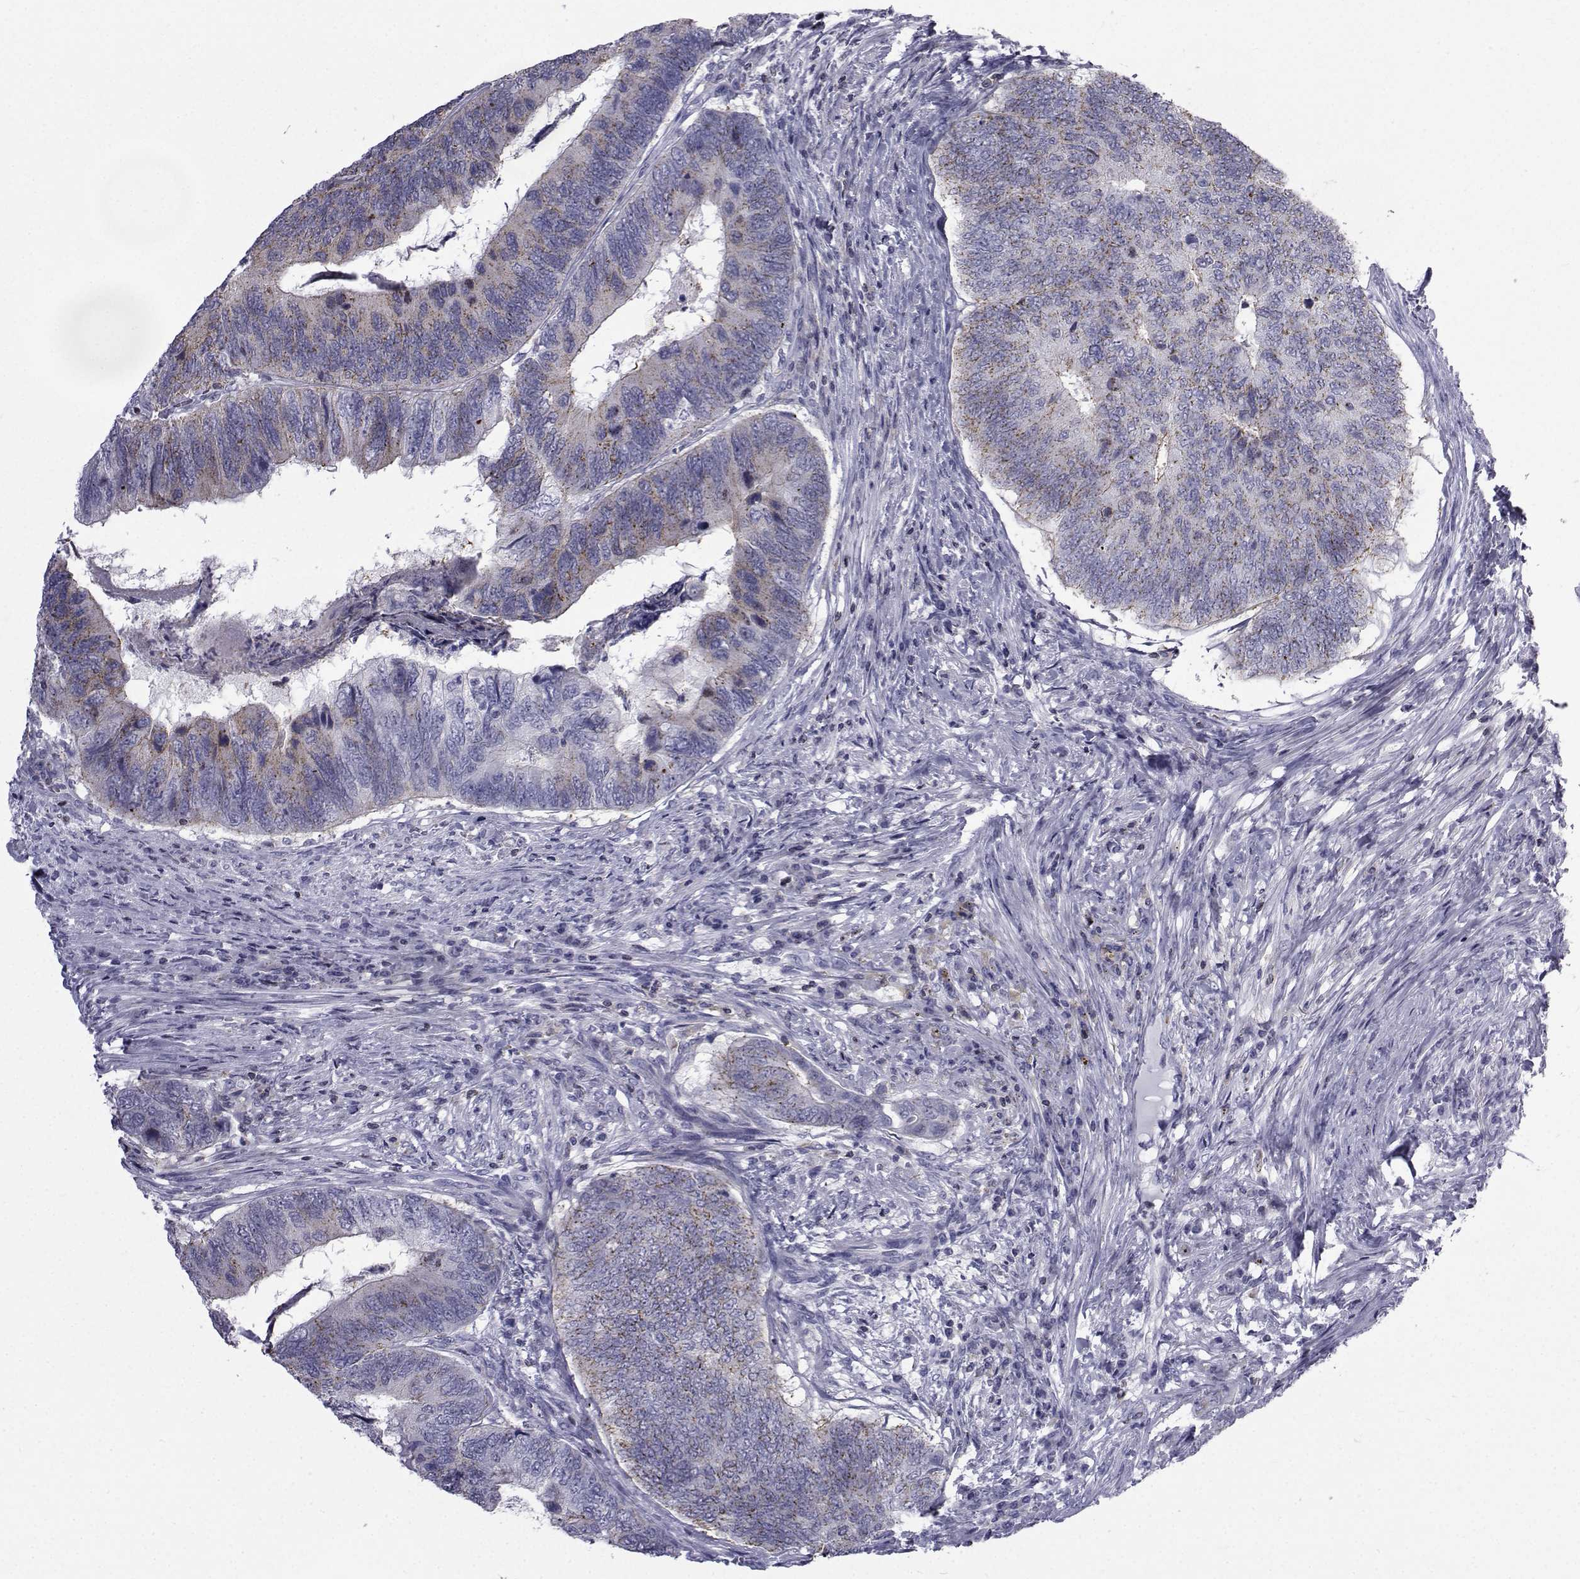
{"staining": {"intensity": "moderate", "quantity": "25%-75%", "location": "cytoplasmic/membranous"}, "tissue": "colorectal cancer", "cell_type": "Tumor cells", "image_type": "cancer", "snomed": [{"axis": "morphology", "description": "Adenocarcinoma, NOS"}, {"axis": "topography", "description": "Colon"}], "caption": "Brown immunohistochemical staining in colorectal cancer shows moderate cytoplasmic/membranous positivity in approximately 25%-75% of tumor cells. (DAB (3,3'-diaminobenzidine) IHC, brown staining for protein, blue staining for nuclei).", "gene": "PDE6H", "patient": {"sex": "female", "age": 67}}